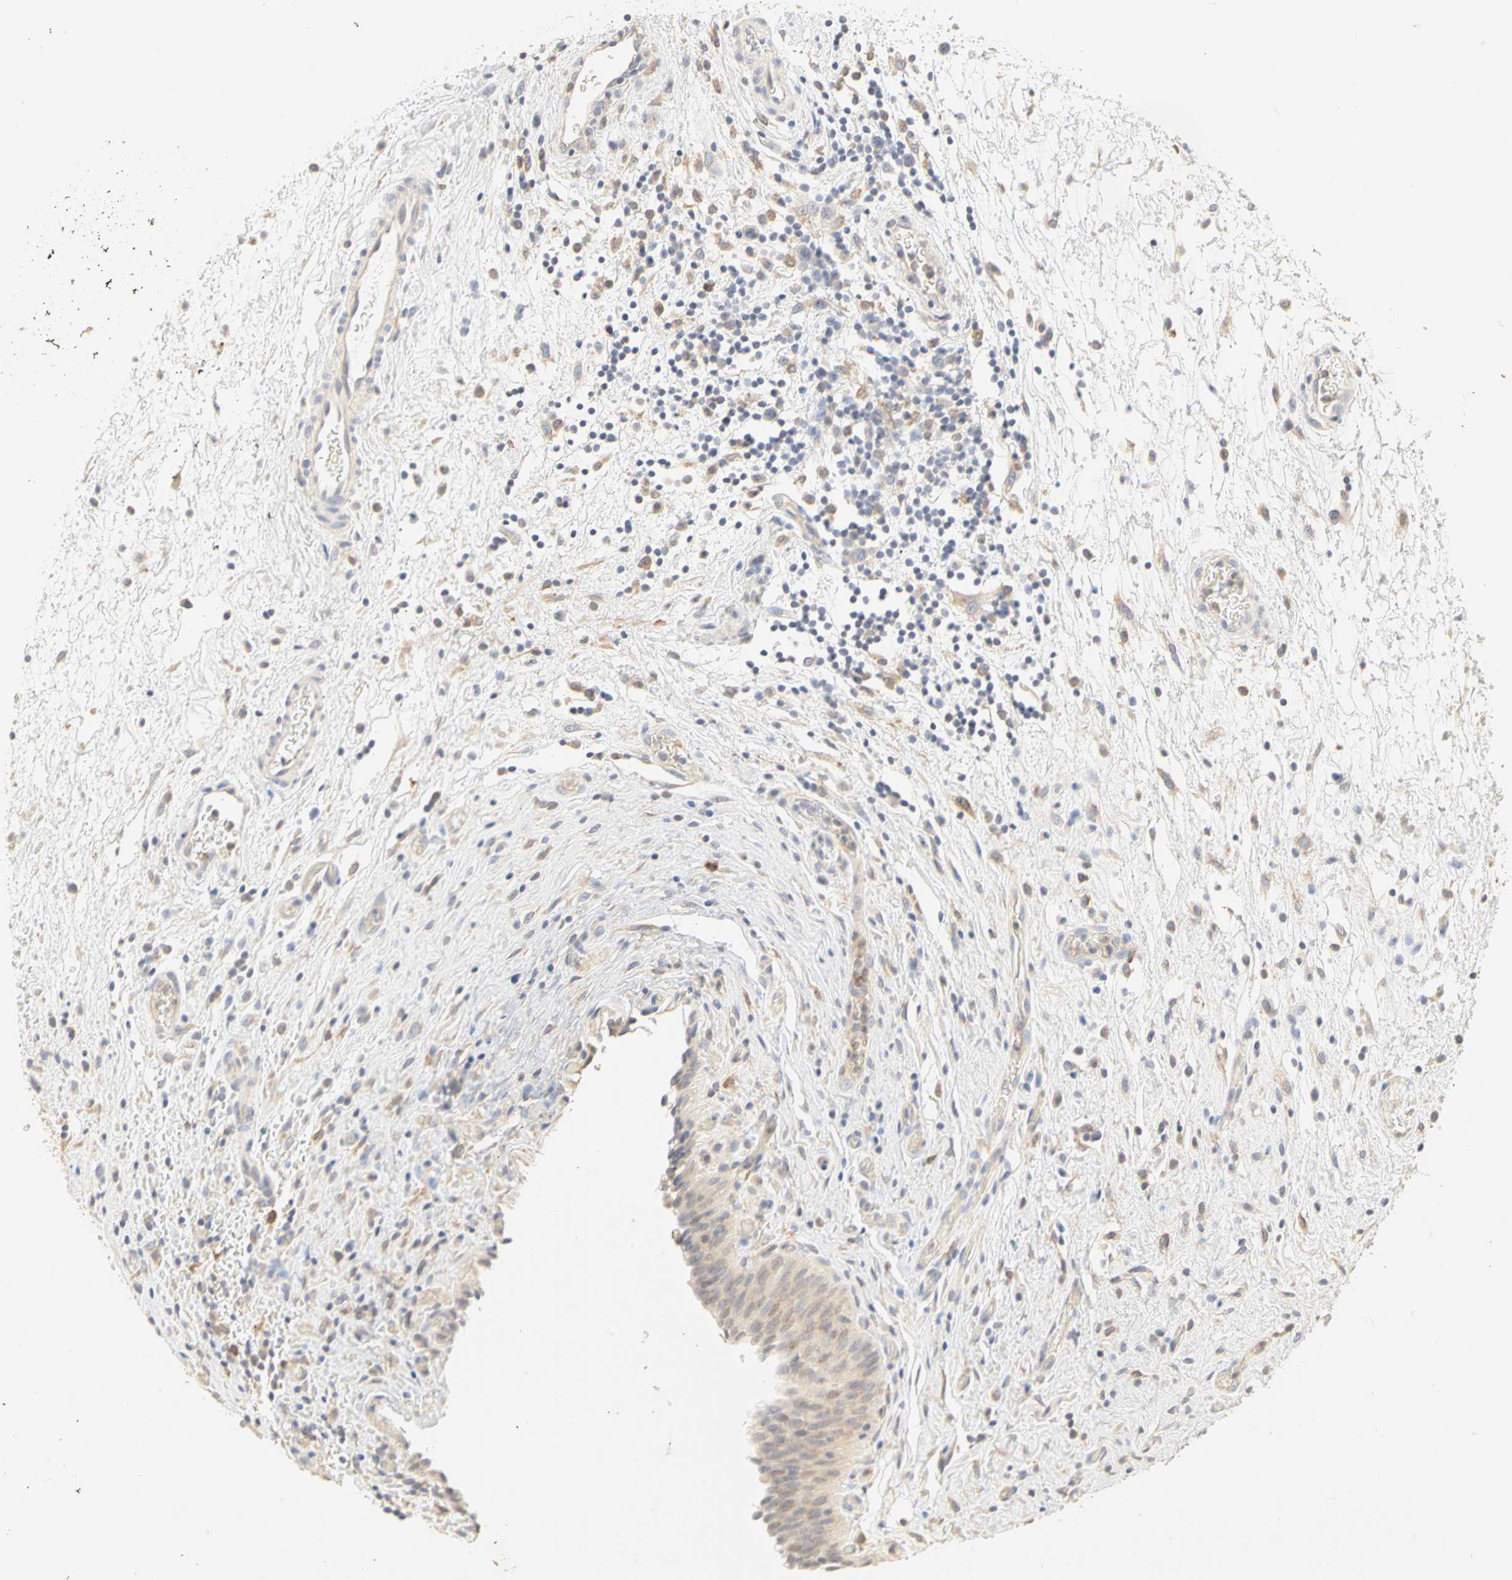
{"staining": {"intensity": "weak", "quantity": ">75%", "location": "cytoplasmic/membranous"}, "tissue": "urinary bladder", "cell_type": "Urothelial cells", "image_type": "normal", "snomed": [{"axis": "morphology", "description": "Normal tissue, NOS"}, {"axis": "topography", "description": "Urinary bladder"}], "caption": "Immunohistochemical staining of benign human urinary bladder shows weak cytoplasmic/membranous protein expression in approximately >75% of urothelial cells.", "gene": "GNRH2", "patient": {"sex": "male", "age": 51}}